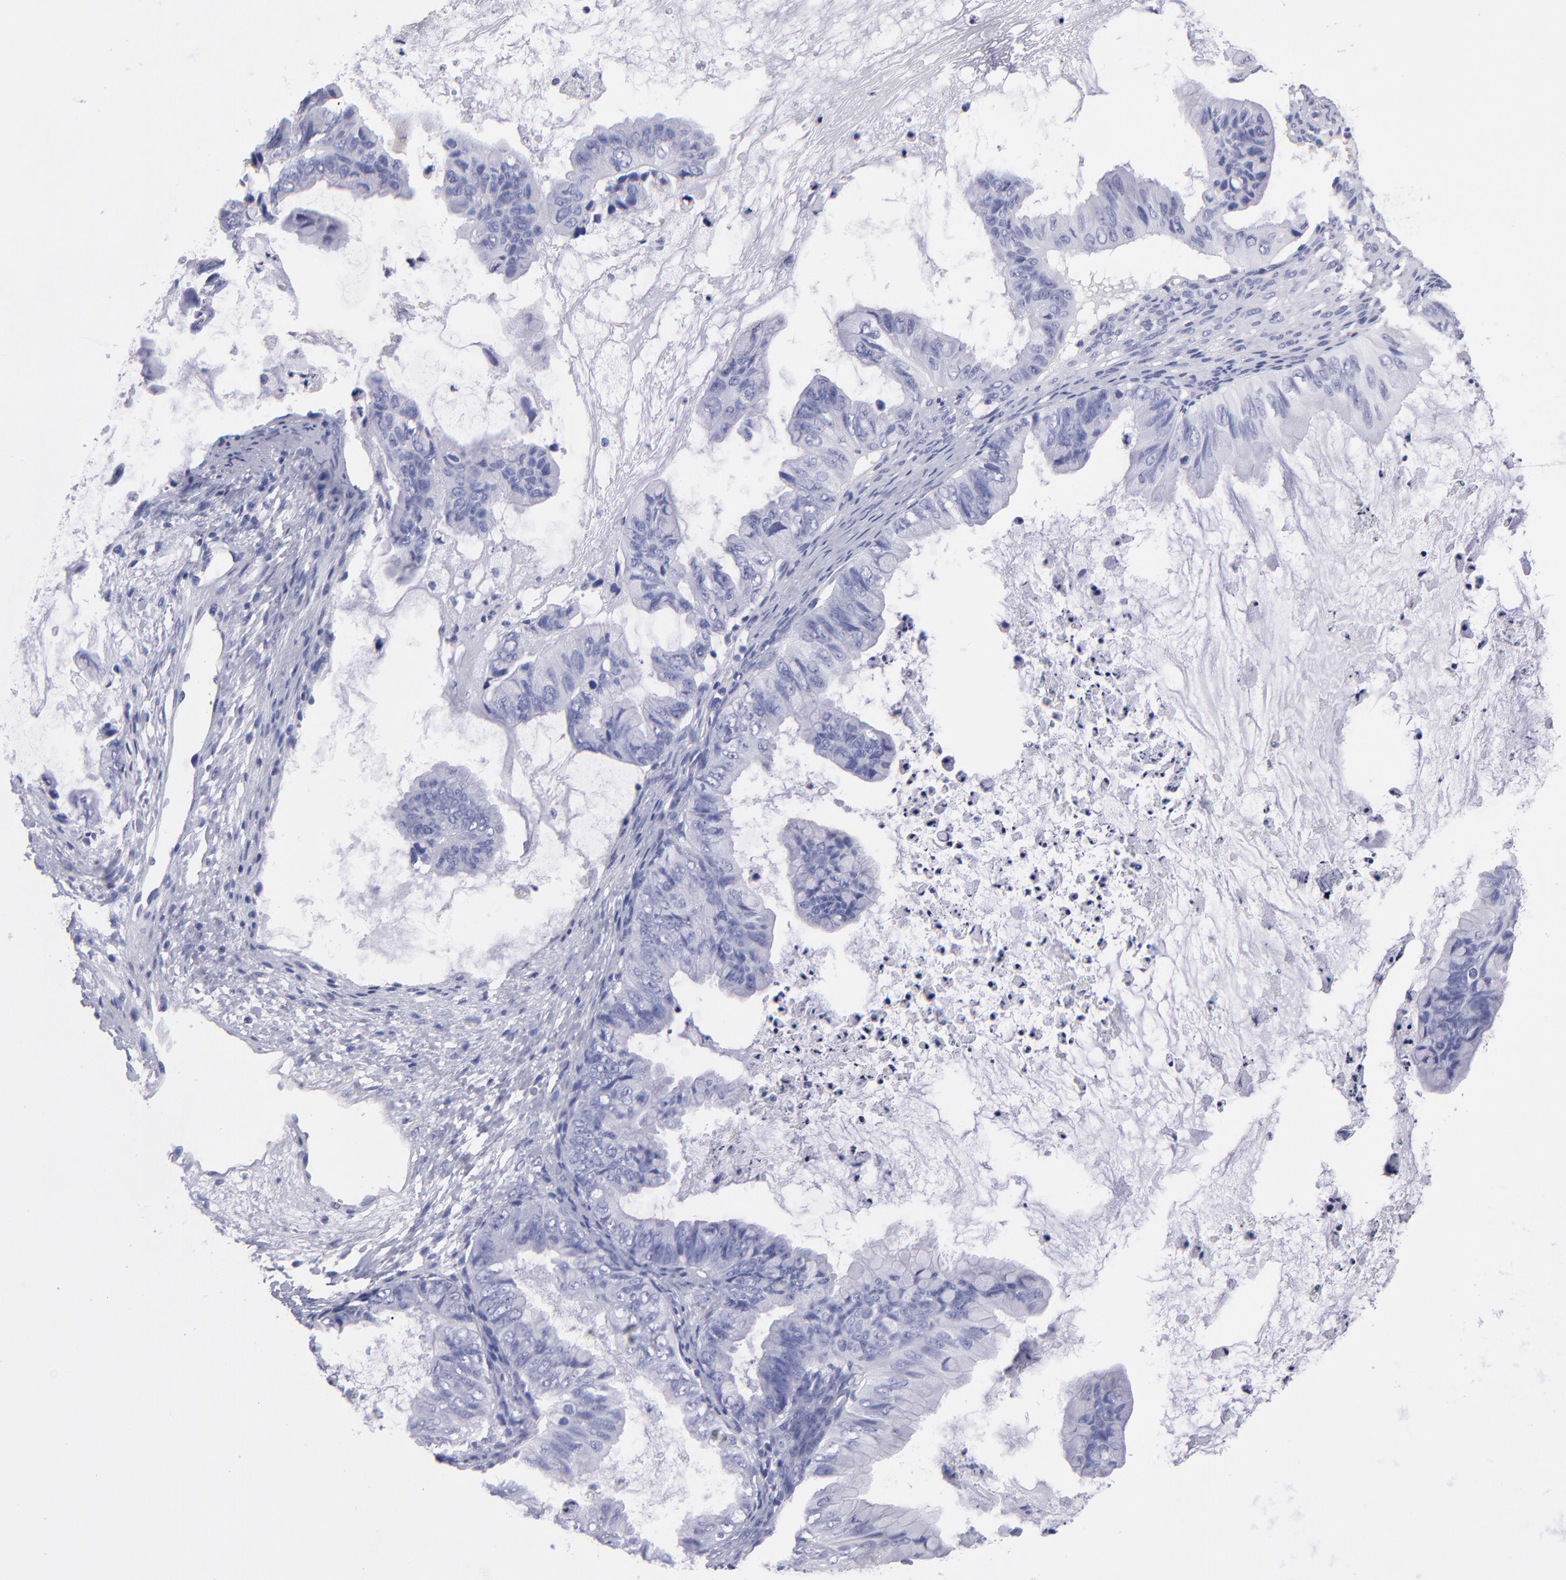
{"staining": {"intensity": "negative", "quantity": "none", "location": "none"}, "tissue": "ovarian cancer", "cell_type": "Tumor cells", "image_type": "cancer", "snomed": [{"axis": "morphology", "description": "Cystadenocarcinoma, mucinous, NOS"}, {"axis": "topography", "description": "Ovary"}], "caption": "An image of mucinous cystadenocarcinoma (ovarian) stained for a protein shows no brown staining in tumor cells. Nuclei are stained in blue.", "gene": "MB", "patient": {"sex": "female", "age": 36}}